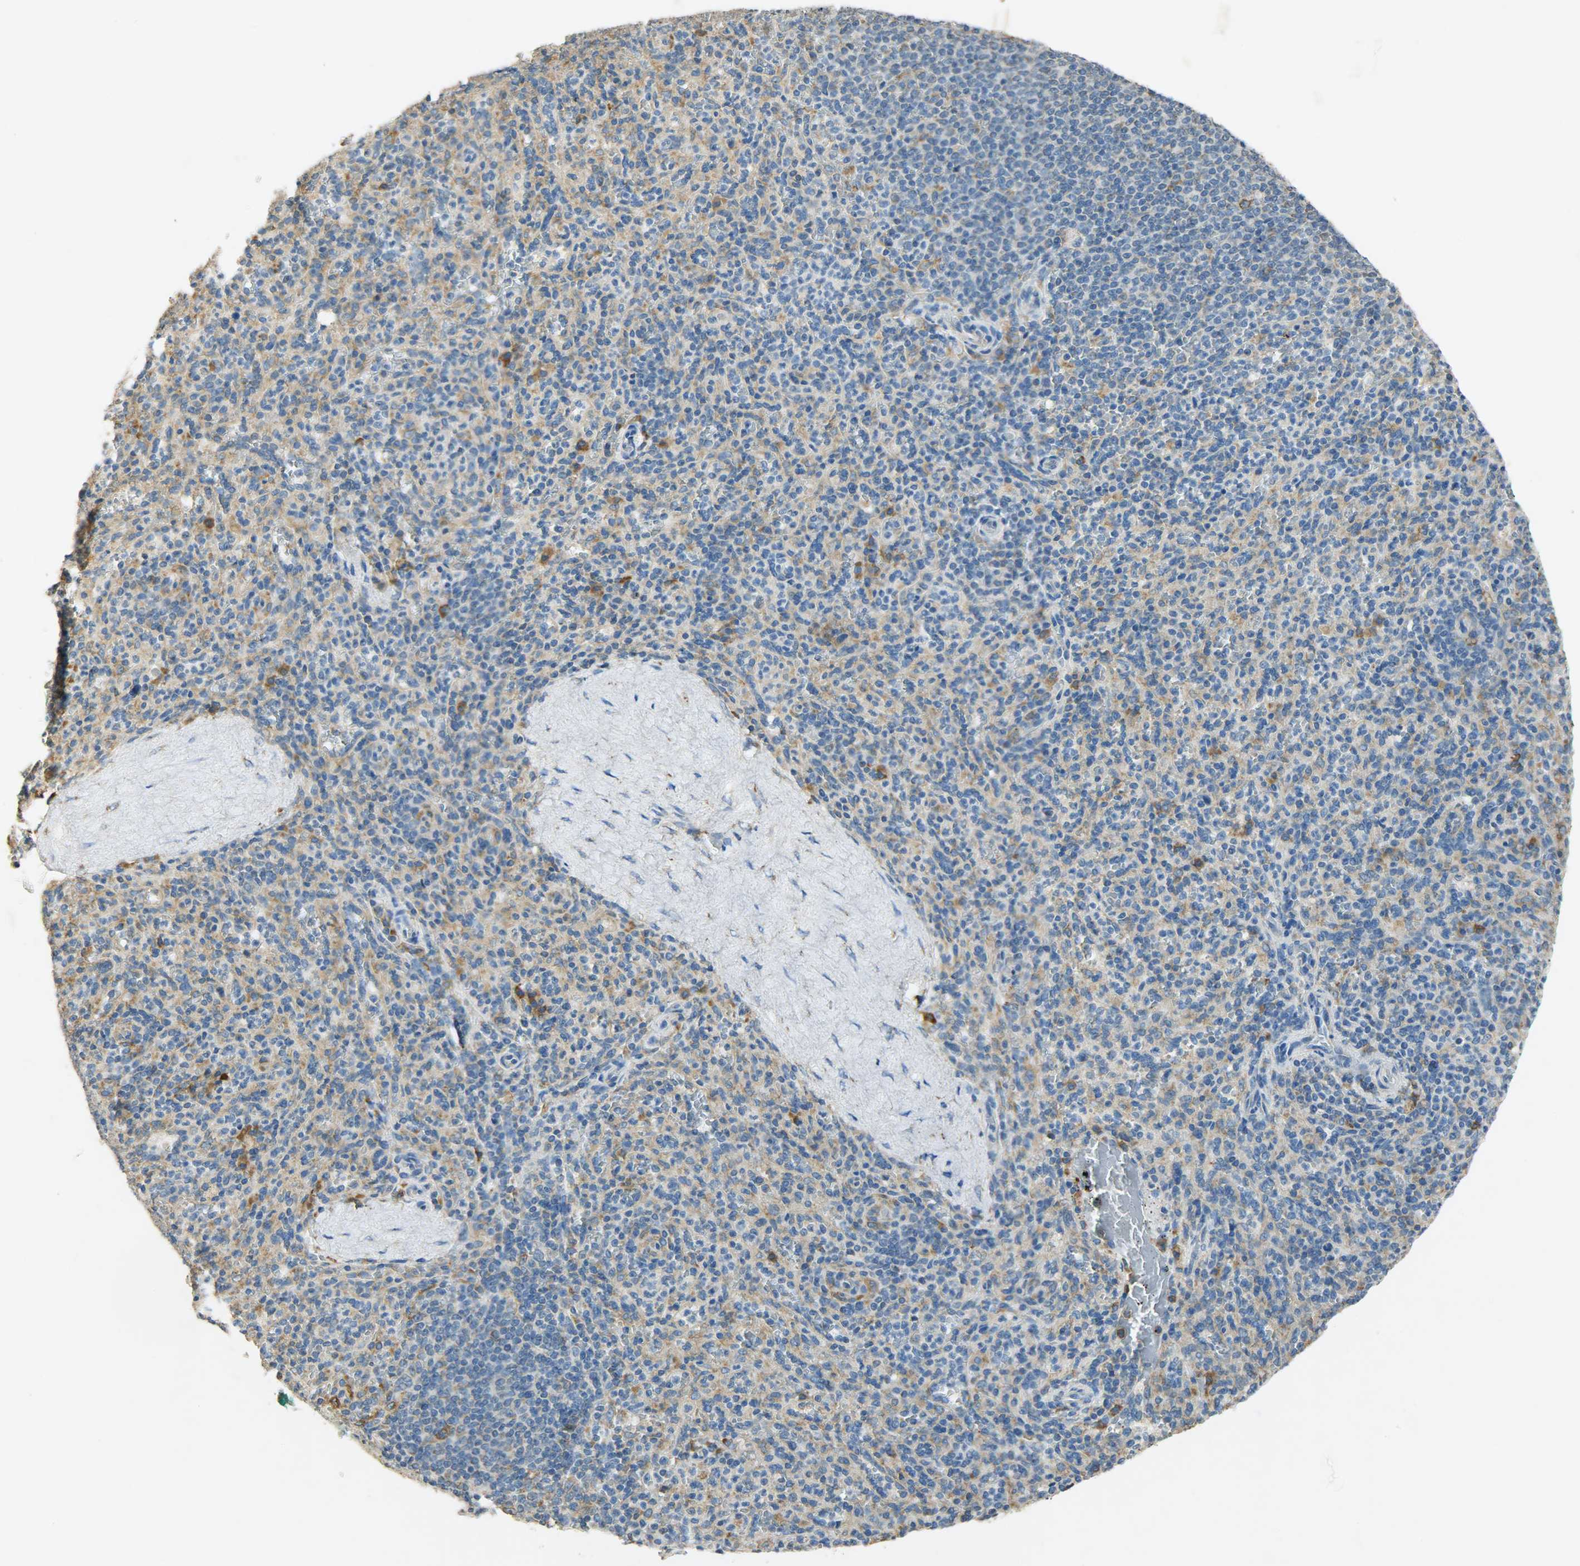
{"staining": {"intensity": "weak", "quantity": "25%-75%", "location": "cytoplasmic/membranous"}, "tissue": "spleen", "cell_type": "Cells in red pulp", "image_type": "normal", "snomed": [{"axis": "morphology", "description": "Normal tissue, NOS"}, {"axis": "topography", "description": "Spleen"}], "caption": "Immunohistochemistry staining of unremarkable spleen, which displays low levels of weak cytoplasmic/membranous positivity in about 25%-75% of cells in red pulp indicating weak cytoplasmic/membranous protein staining. The staining was performed using DAB (3,3'-diaminobenzidine) (brown) for protein detection and nuclei were counterstained in hematoxylin (blue).", "gene": "HSPA5", "patient": {"sex": "male", "age": 36}}